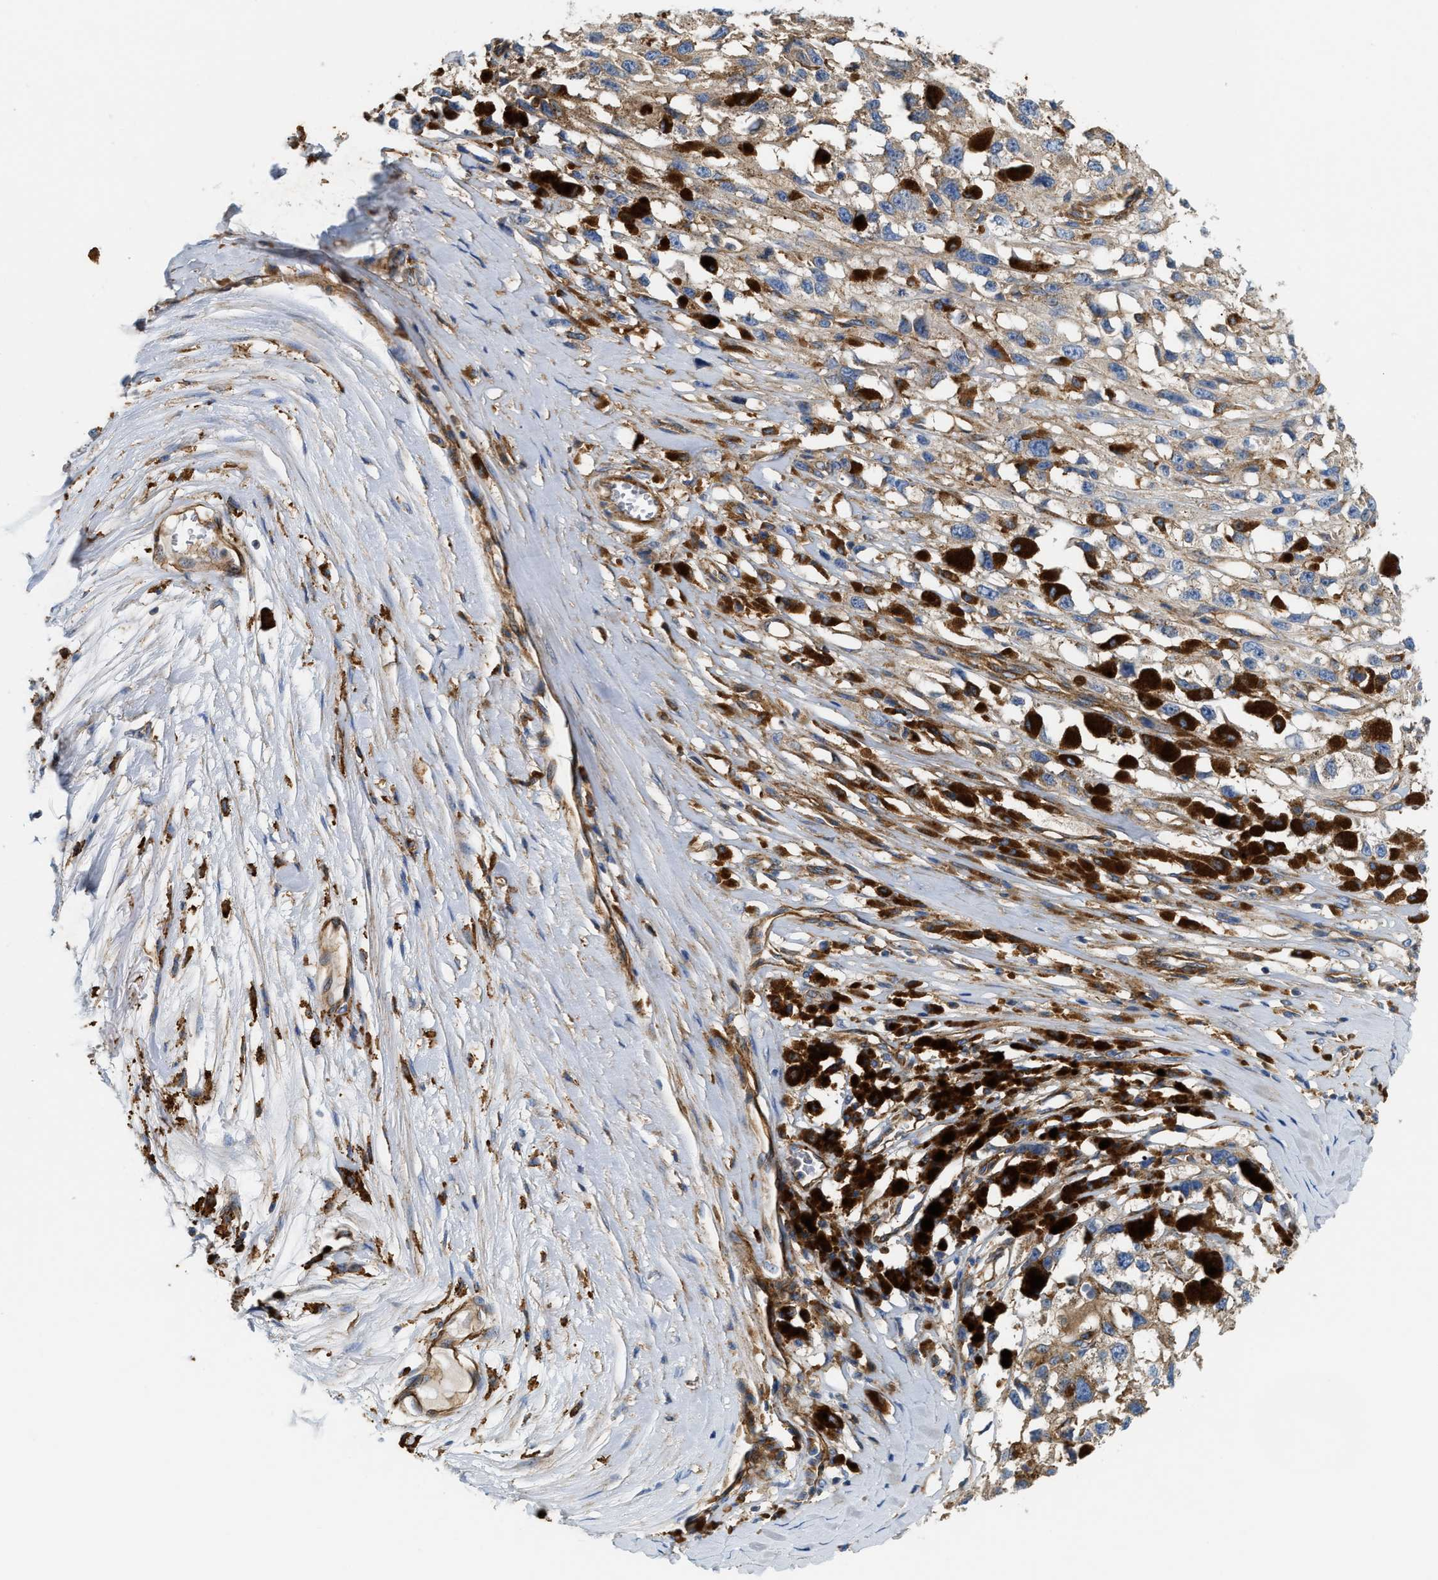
{"staining": {"intensity": "weak", "quantity": ">75%", "location": "cytoplasmic/membranous"}, "tissue": "melanoma", "cell_type": "Tumor cells", "image_type": "cancer", "snomed": [{"axis": "morphology", "description": "Malignant melanoma, Metastatic site"}, {"axis": "topography", "description": "Lymph node"}], "caption": "An immunohistochemistry (IHC) micrograph of tumor tissue is shown. Protein staining in brown shows weak cytoplasmic/membranous positivity in melanoma within tumor cells.", "gene": "NSUN7", "patient": {"sex": "male", "age": 59}}